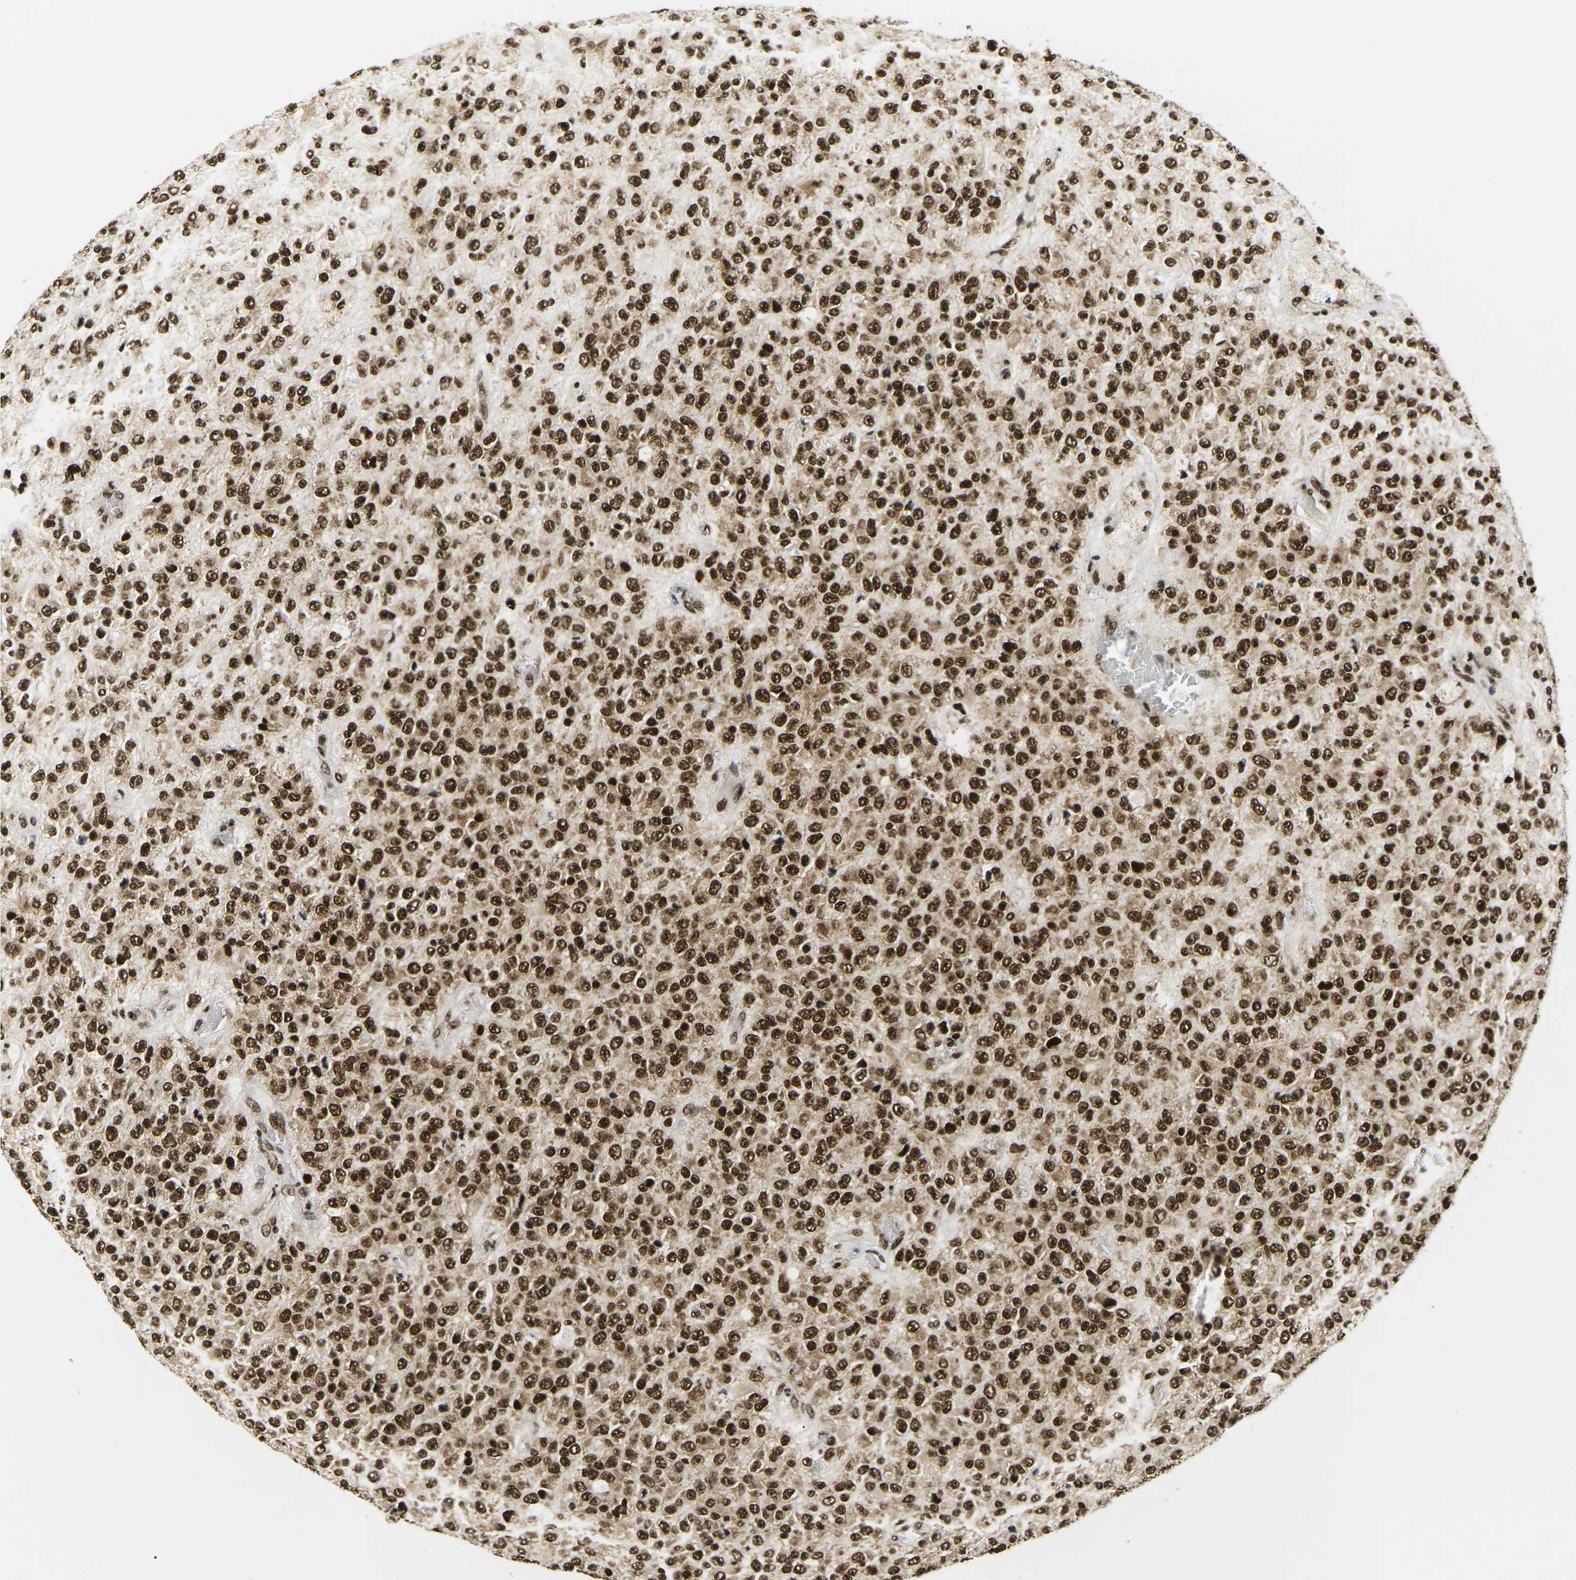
{"staining": {"intensity": "strong", "quantity": ">75%", "location": "nuclear"}, "tissue": "glioma", "cell_type": "Tumor cells", "image_type": "cancer", "snomed": [{"axis": "morphology", "description": "Glioma, malignant, High grade"}, {"axis": "topography", "description": "pancreas cauda"}], "caption": "Malignant glioma (high-grade) stained with immunohistochemistry reveals strong nuclear staining in about >75% of tumor cells.", "gene": "CELF1", "patient": {"sex": "male", "age": 60}}